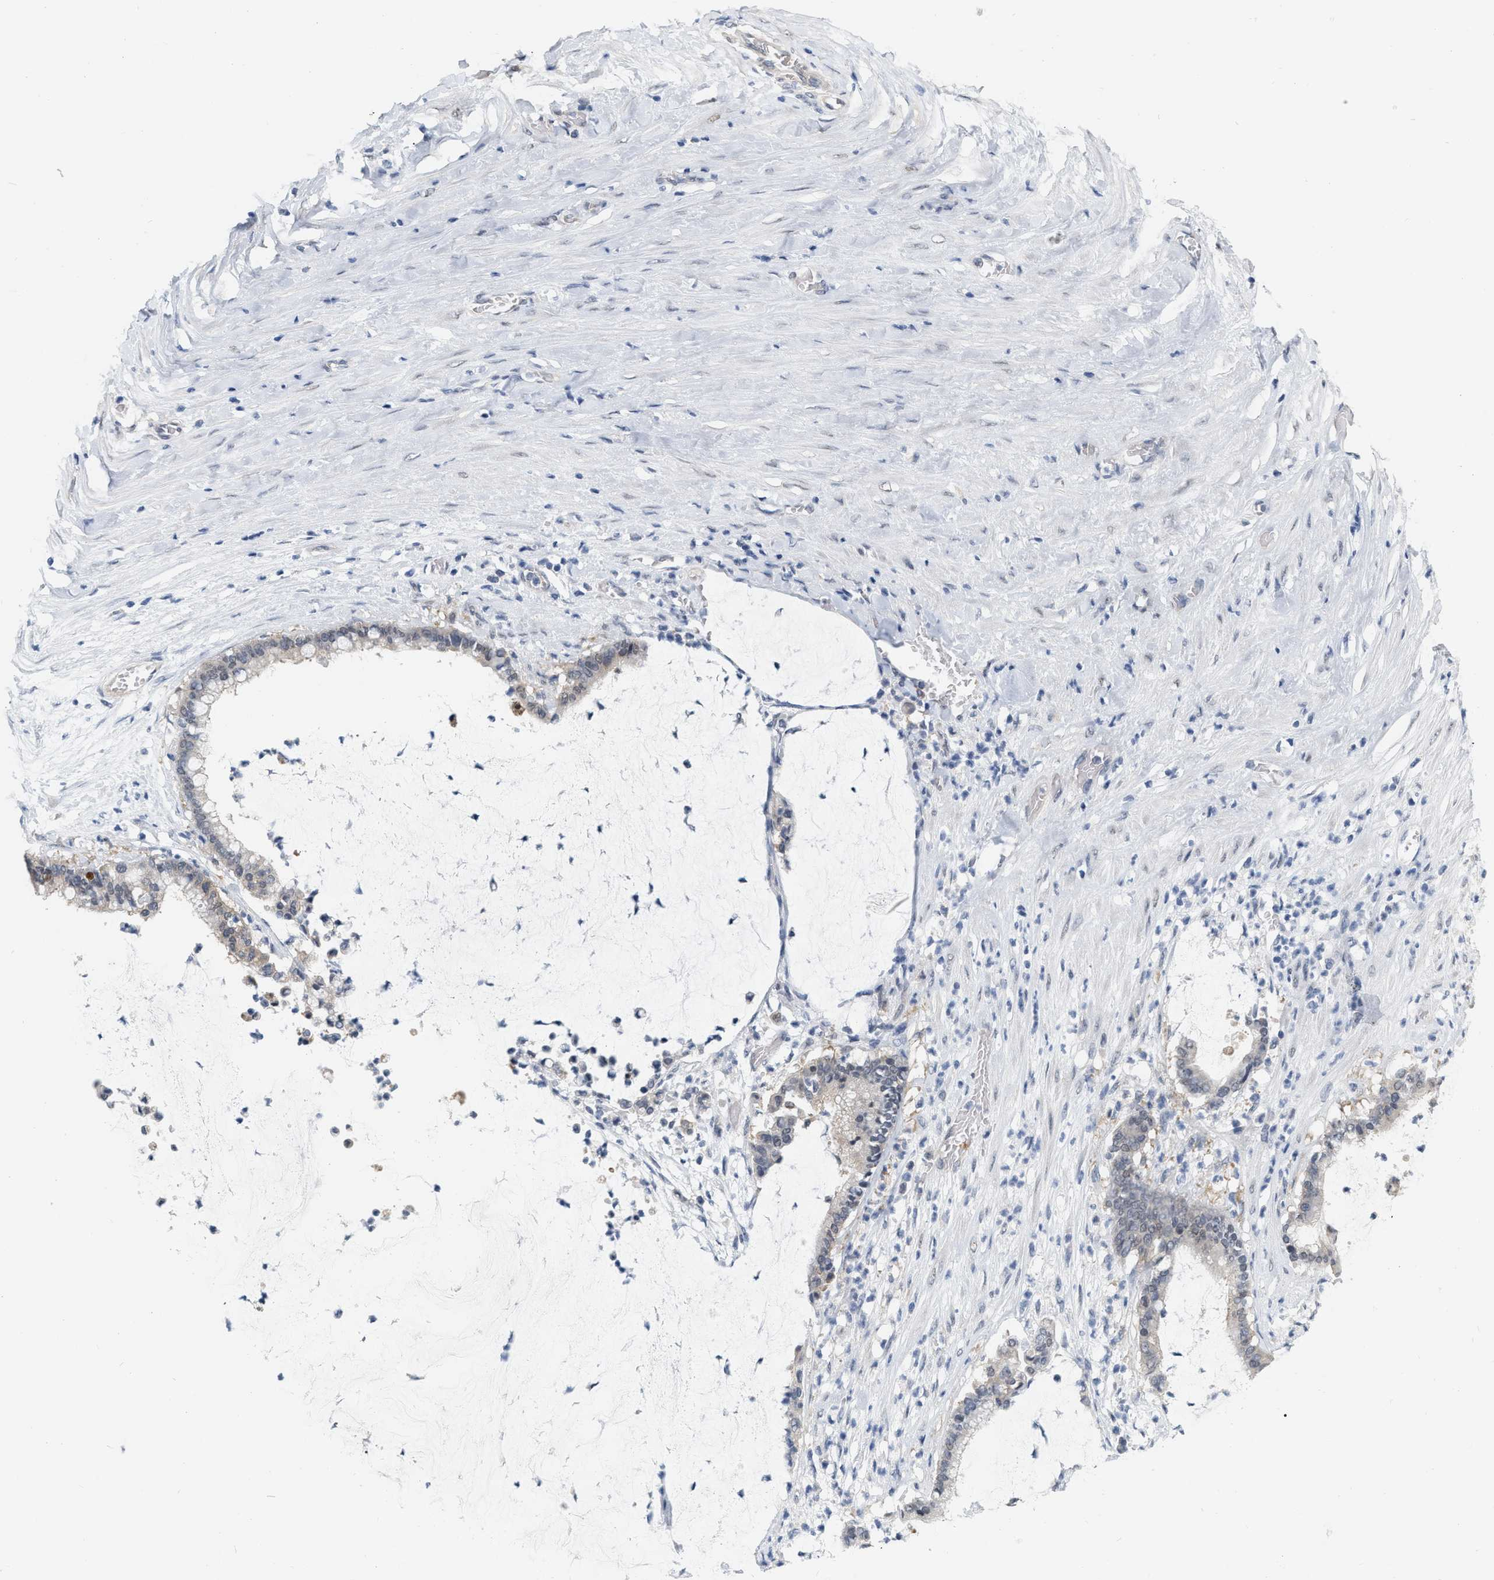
{"staining": {"intensity": "negative", "quantity": "none", "location": "none"}, "tissue": "pancreatic cancer", "cell_type": "Tumor cells", "image_type": "cancer", "snomed": [{"axis": "morphology", "description": "Adenocarcinoma, NOS"}, {"axis": "topography", "description": "Pancreas"}], "caption": "Protein analysis of pancreatic cancer displays no significant expression in tumor cells.", "gene": "RUVBL1", "patient": {"sex": "male", "age": 41}}